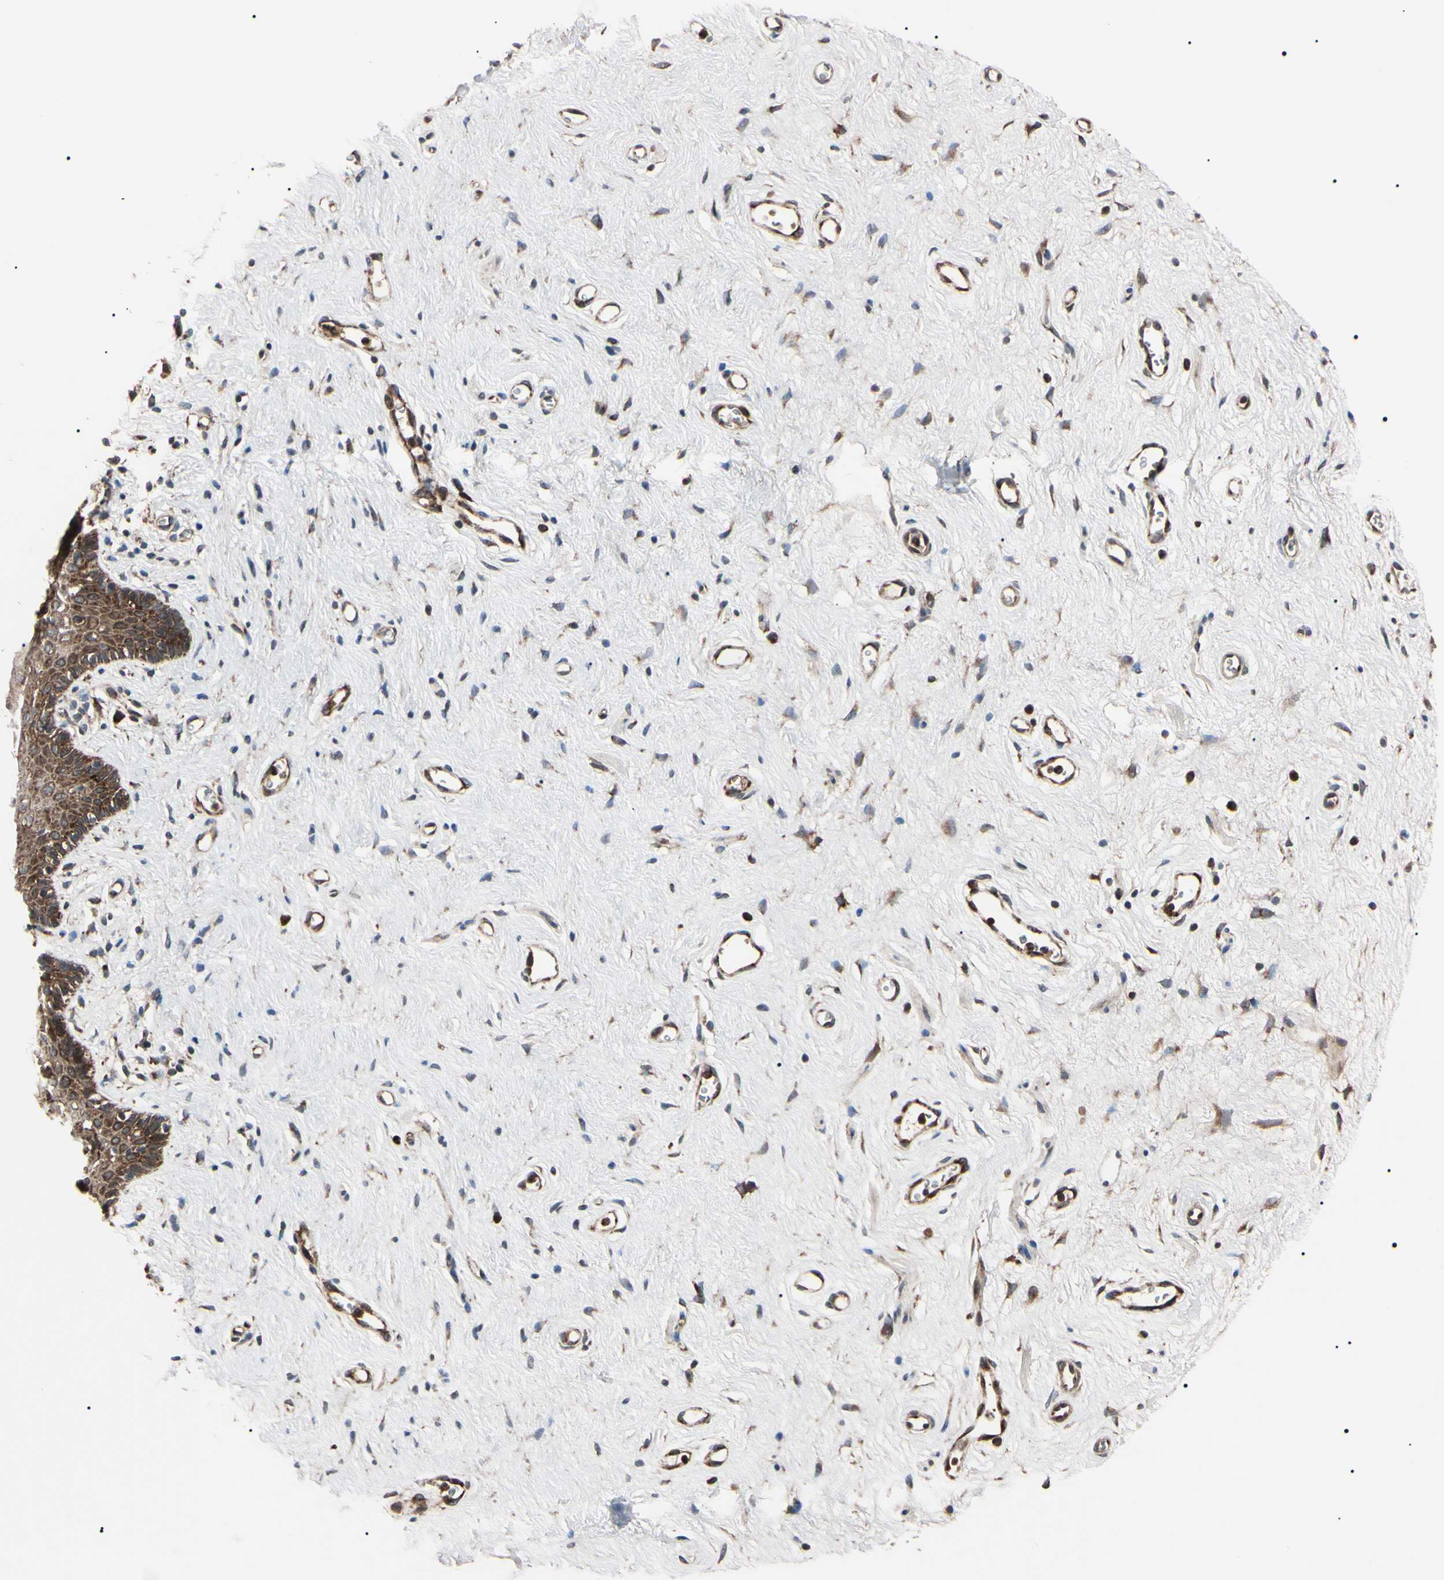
{"staining": {"intensity": "strong", "quantity": ">75%", "location": "cytoplasmic/membranous,nuclear"}, "tissue": "vagina", "cell_type": "Squamous epithelial cells", "image_type": "normal", "snomed": [{"axis": "morphology", "description": "Normal tissue, NOS"}, {"axis": "topography", "description": "Vagina"}], "caption": "This is an image of immunohistochemistry (IHC) staining of unremarkable vagina, which shows strong staining in the cytoplasmic/membranous,nuclear of squamous epithelial cells.", "gene": "GUCY1B1", "patient": {"sex": "female", "age": 44}}